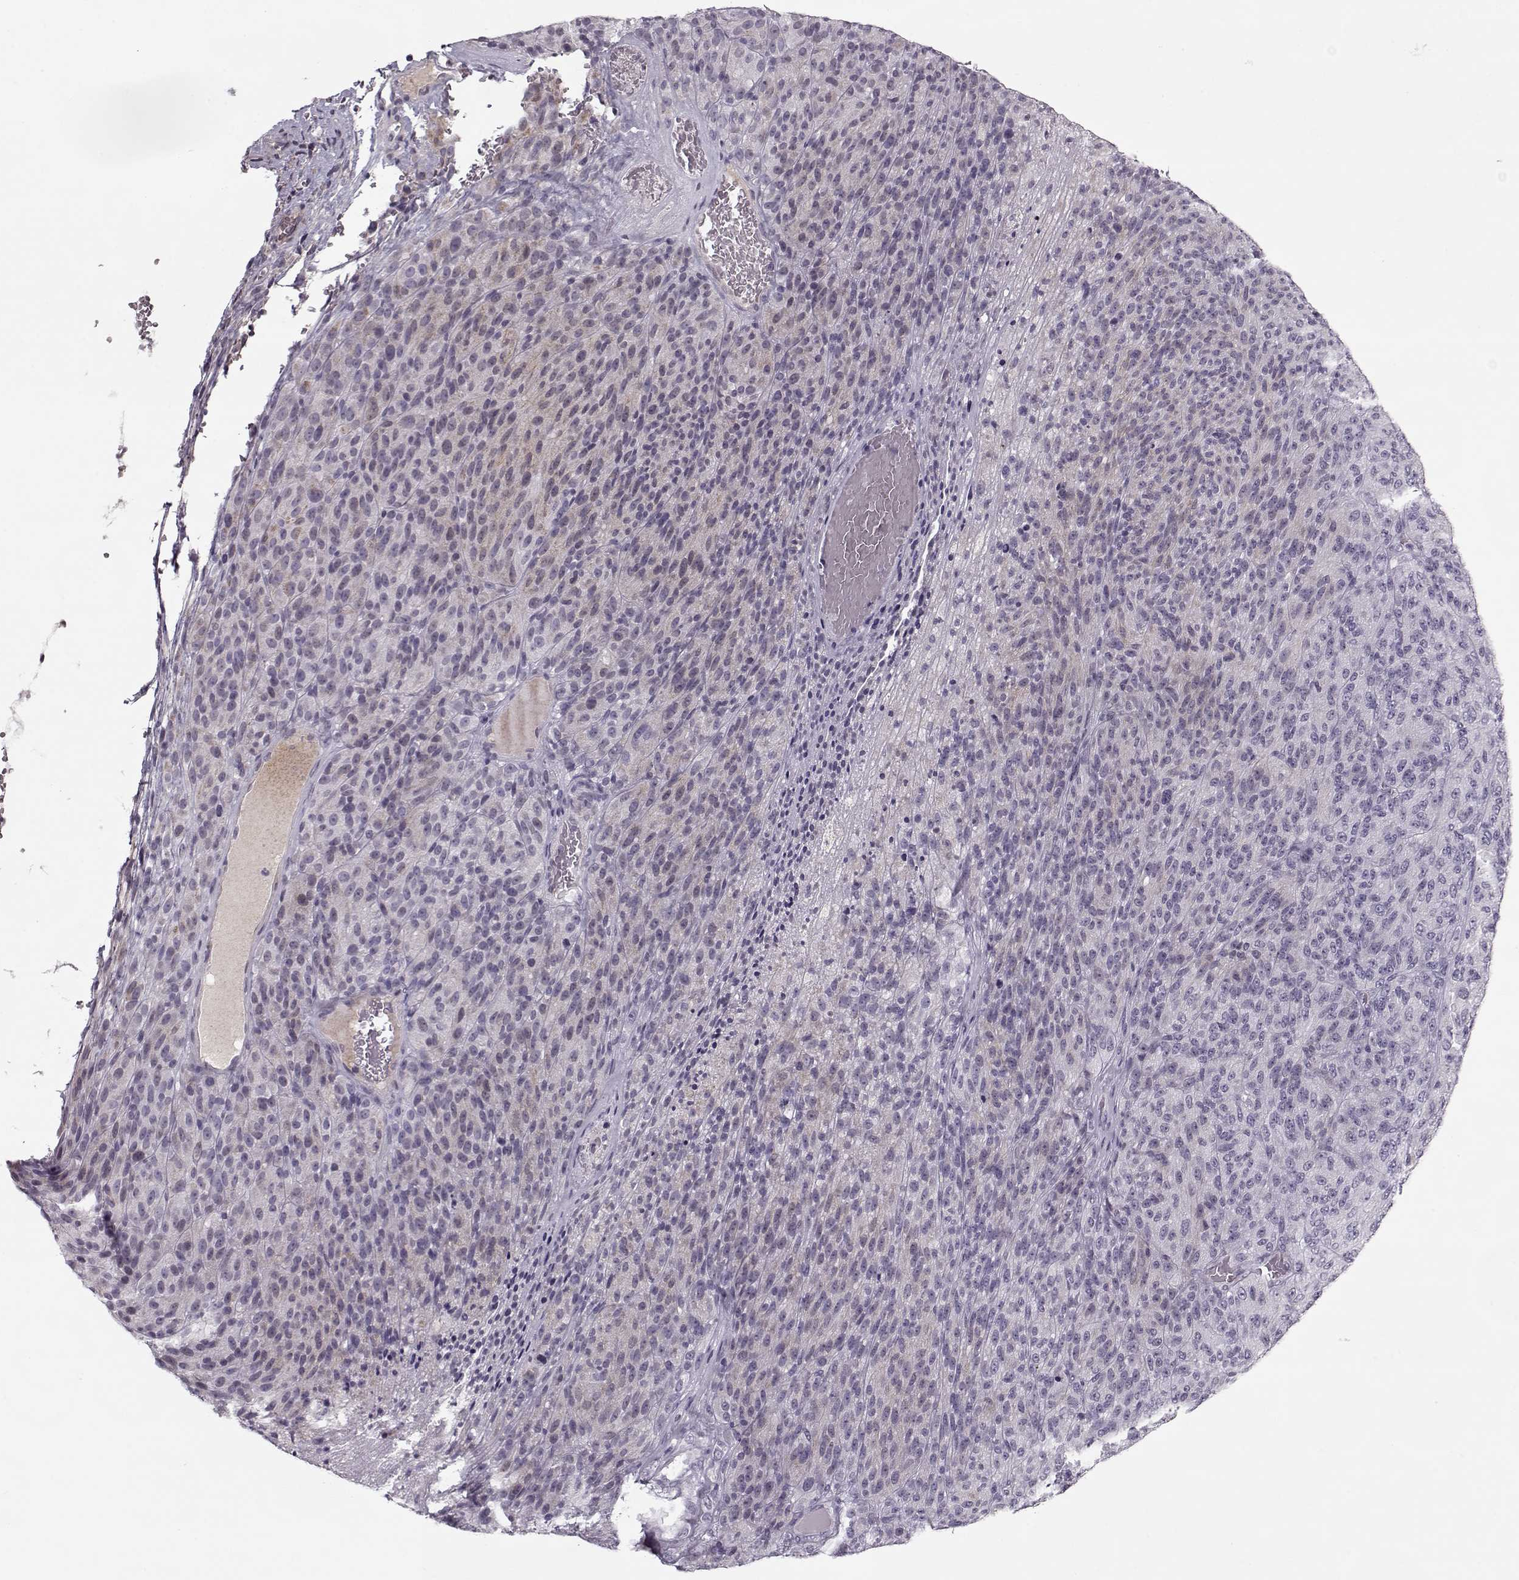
{"staining": {"intensity": "negative", "quantity": "none", "location": "none"}, "tissue": "melanoma", "cell_type": "Tumor cells", "image_type": "cancer", "snomed": [{"axis": "morphology", "description": "Malignant melanoma, Metastatic site"}, {"axis": "topography", "description": "Brain"}], "caption": "An IHC photomicrograph of melanoma is shown. There is no staining in tumor cells of melanoma. Brightfield microscopy of immunohistochemistry (IHC) stained with DAB (brown) and hematoxylin (blue), captured at high magnification.", "gene": "KRT9", "patient": {"sex": "female", "age": 56}}